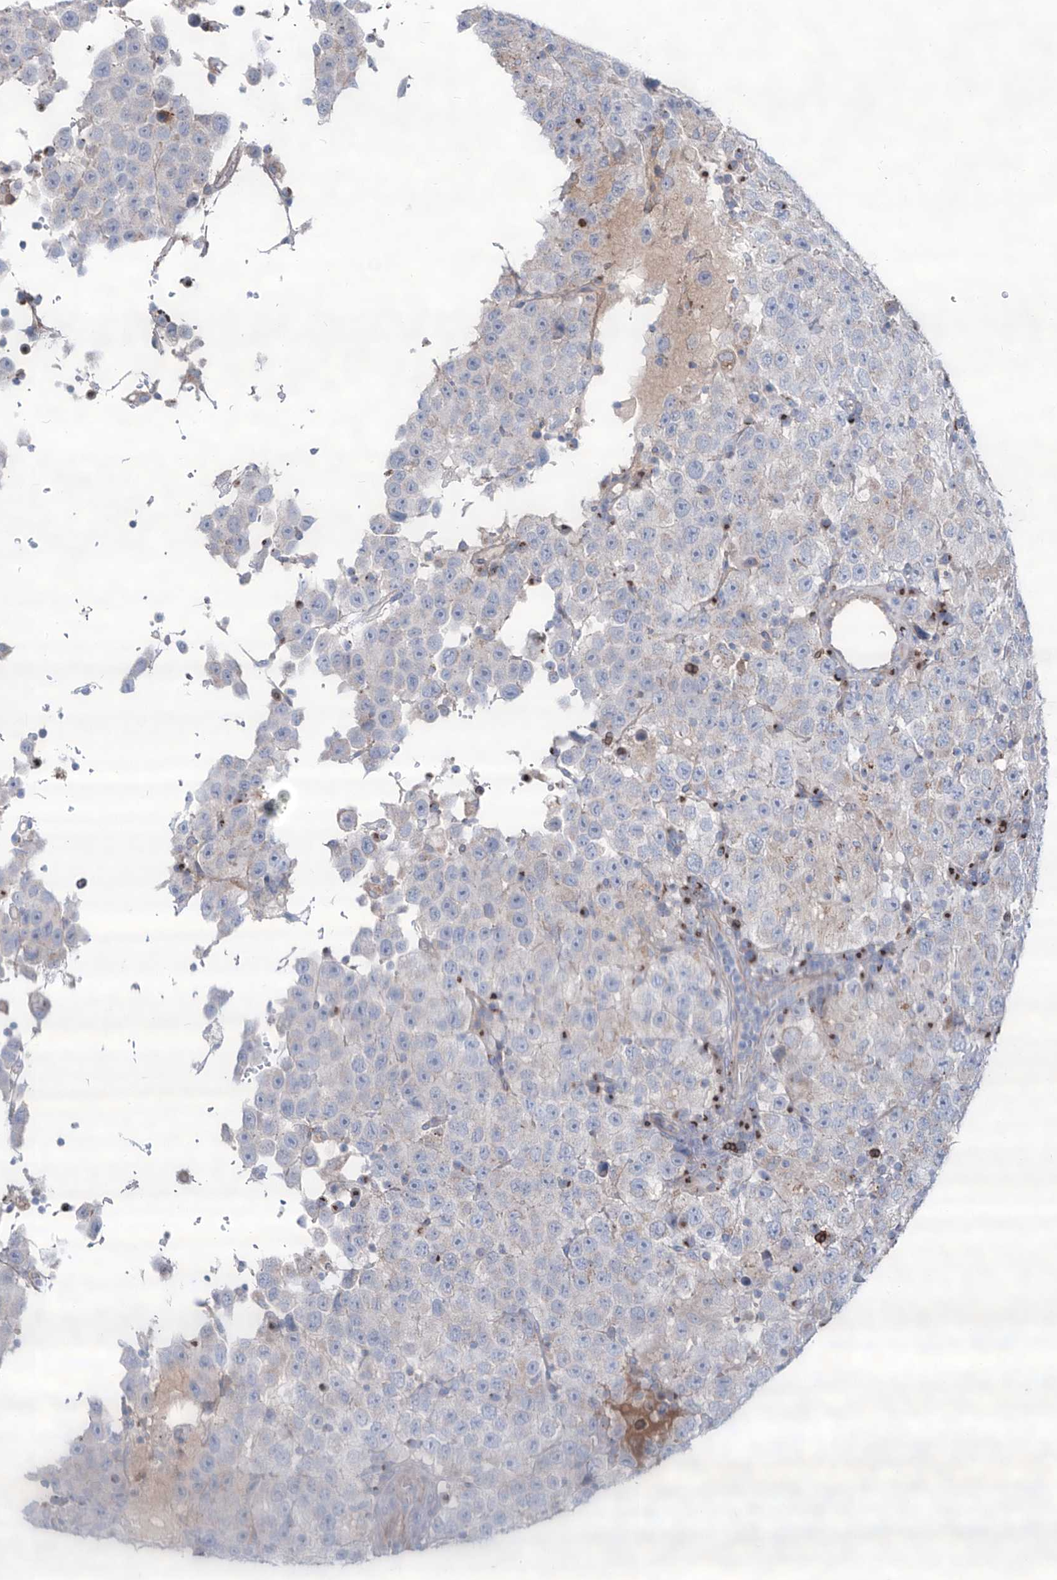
{"staining": {"intensity": "negative", "quantity": "none", "location": "none"}, "tissue": "testis cancer", "cell_type": "Tumor cells", "image_type": "cancer", "snomed": [{"axis": "morphology", "description": "Seminoma, NOS"}, {"axis": "topography", "description": "Testis"}], "caption": "The immunohistochemistry photomicrograph has no significant positivity in tumor cells of testis cancer (seminoma) tissue.", "gene": "CDH5", "patient": {"sex": "male", "age": 41}}